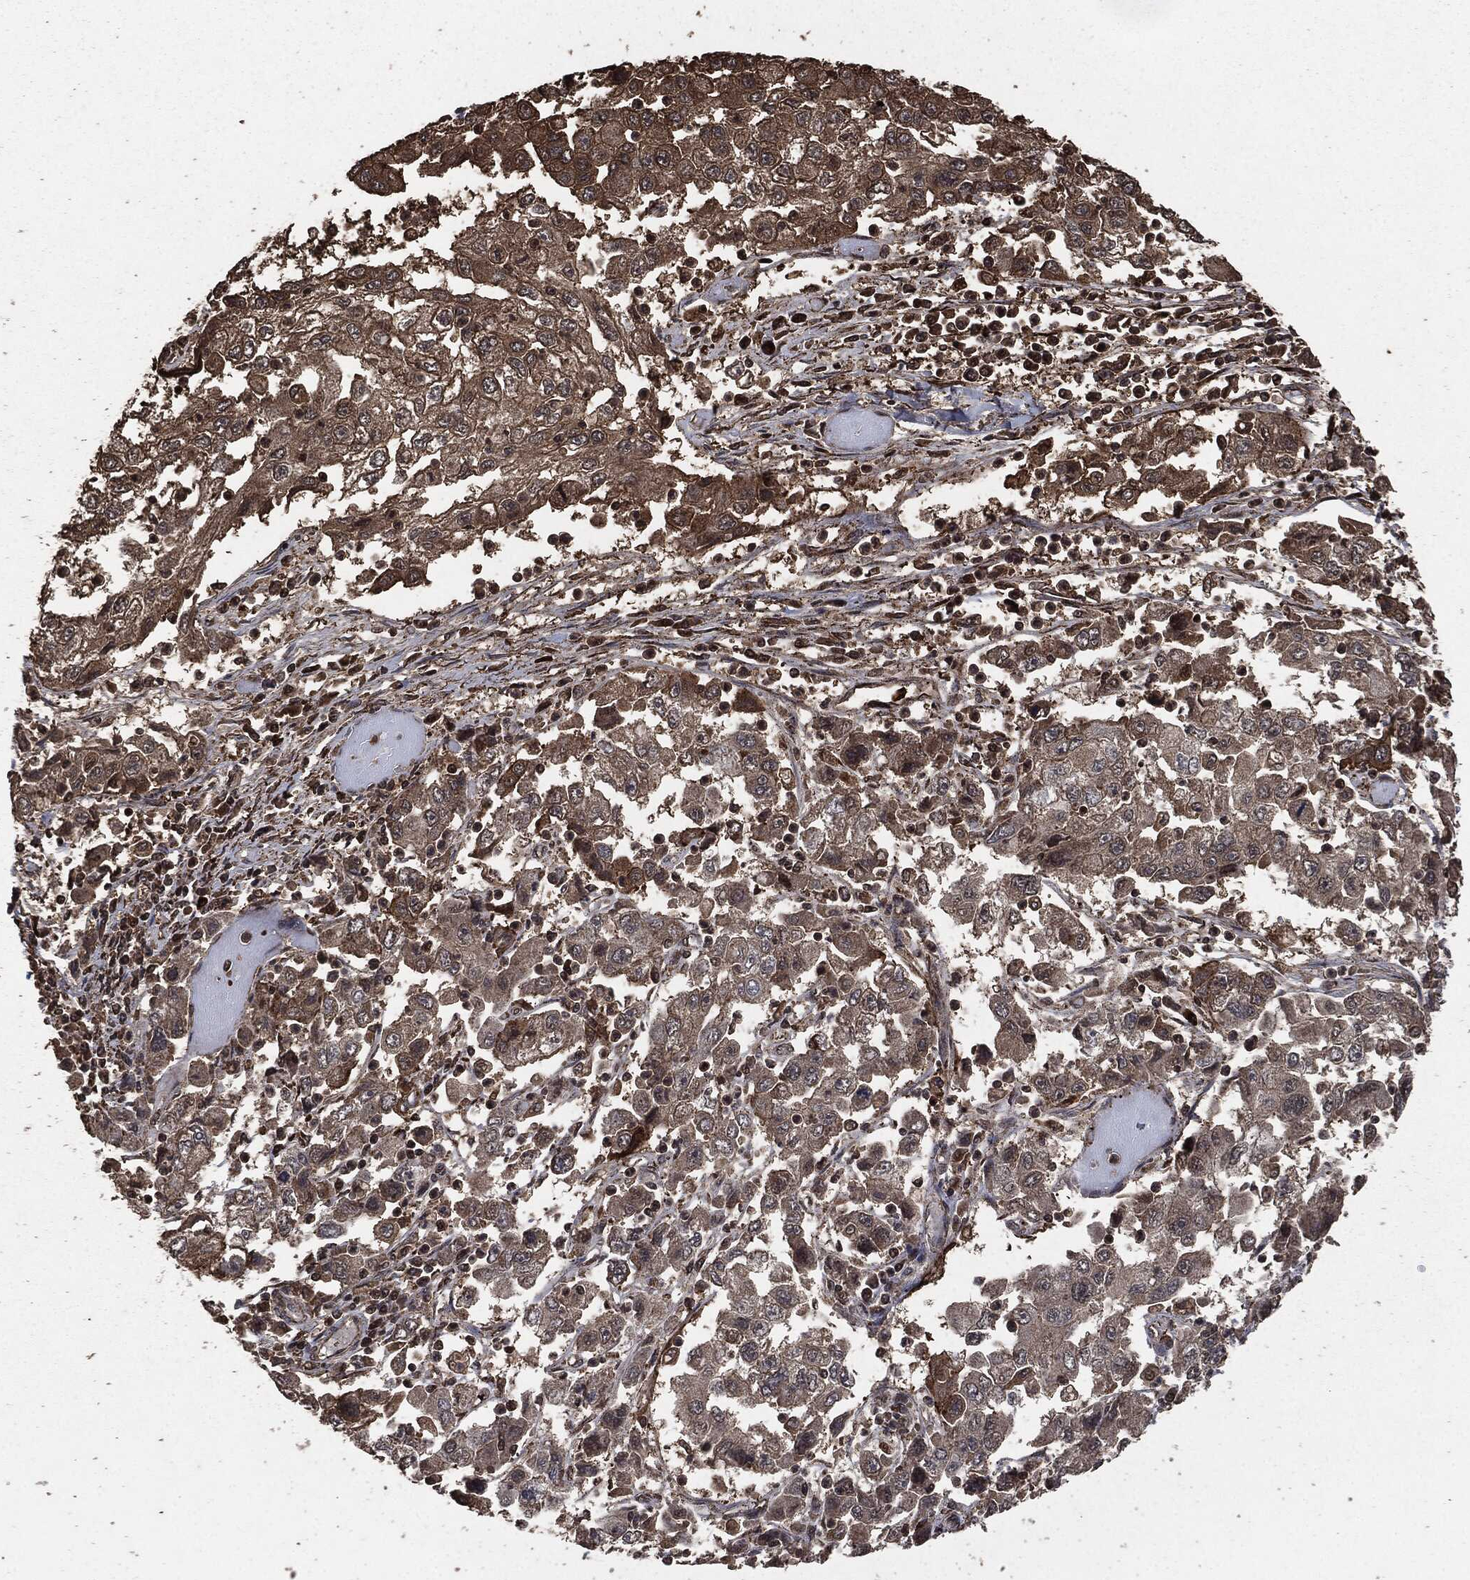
{"staining": {"intensity": "strong", "quantity": "<25%", "location": "cytoplasmic/membranous"}, "tissue": "cervical cancer", "cell_type": "Tumor cells", "image_type": "cancer", "snomed": [{"axis": "morphology", "description": "Squamous cell carcinoma, NOS"}, {"axis": "topography", "description": "Cervix"}], "caption": "The image reveals staining of cervical cancer (squamous cell carcinoma), revealing strong cytoplasmic/membranous protein staining (brown color) within tumor cells.", "gene": "EGFR", "patient": {"sex": "female", "age": 36}}